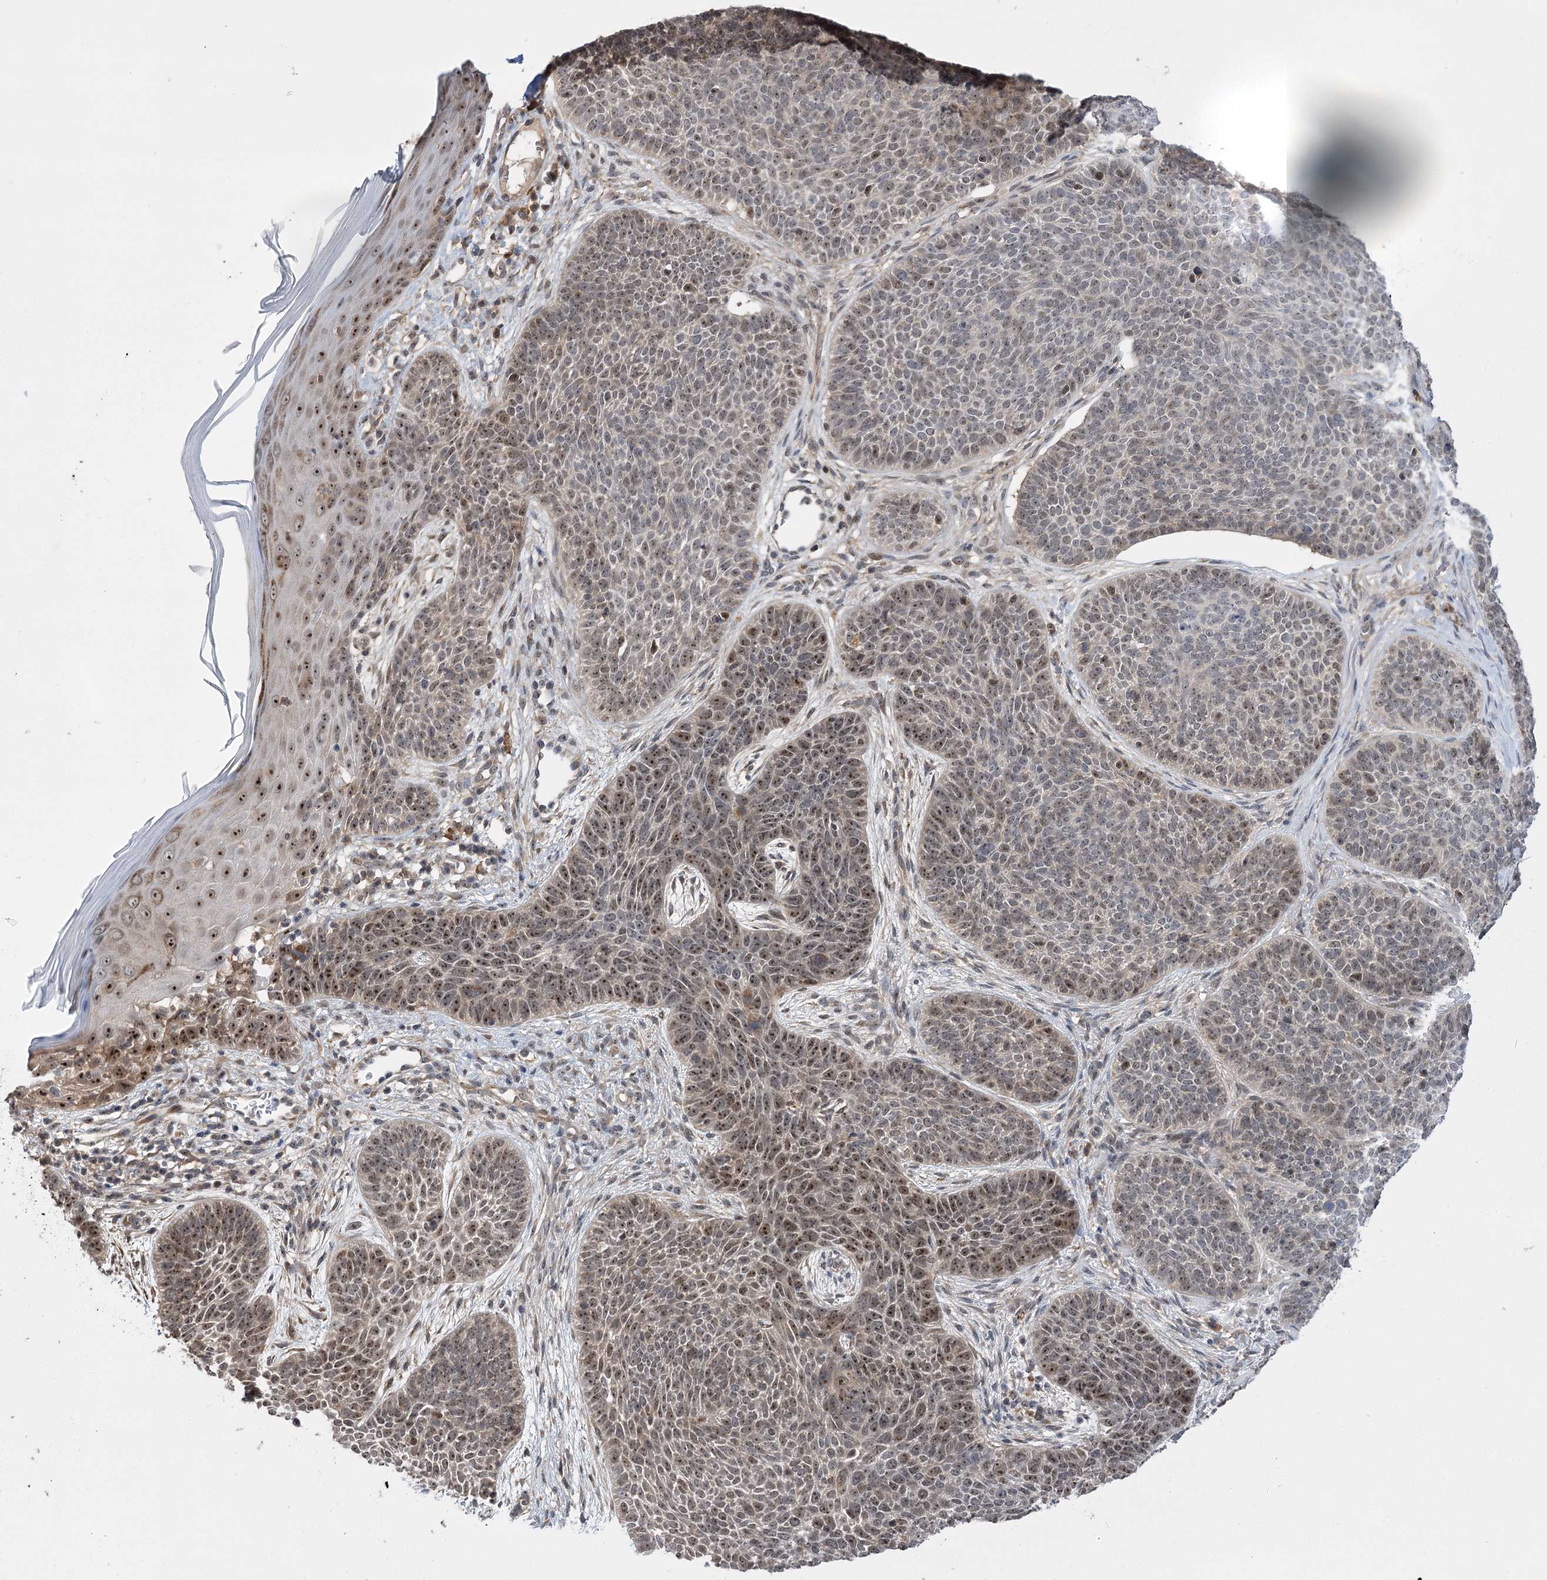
{"staining": {"intensity": "weak", "quantity": ">75%", "location": "nuclear"}, "tissue": "skin cancer", "cell_type": "Tumor cells", "image_type": "cancer", "snomed": [{"axis": "morphology", "description": "Basal cell carcinoma"}, {"axis": "topography", "description": "Skin"}], "caption": "An IHC photomicrograph of tumor tissue is shown. Protein staining in brown highlights weak nuclear positivity in skin basal cell carcinoma within tumor cells. Using DAB (brown) and hematoxylin (blue) stains, captured at high magnification using brightfield microscopy.", "gene": "SERGEF", "patient": {"sex": "male", "age": 85}}